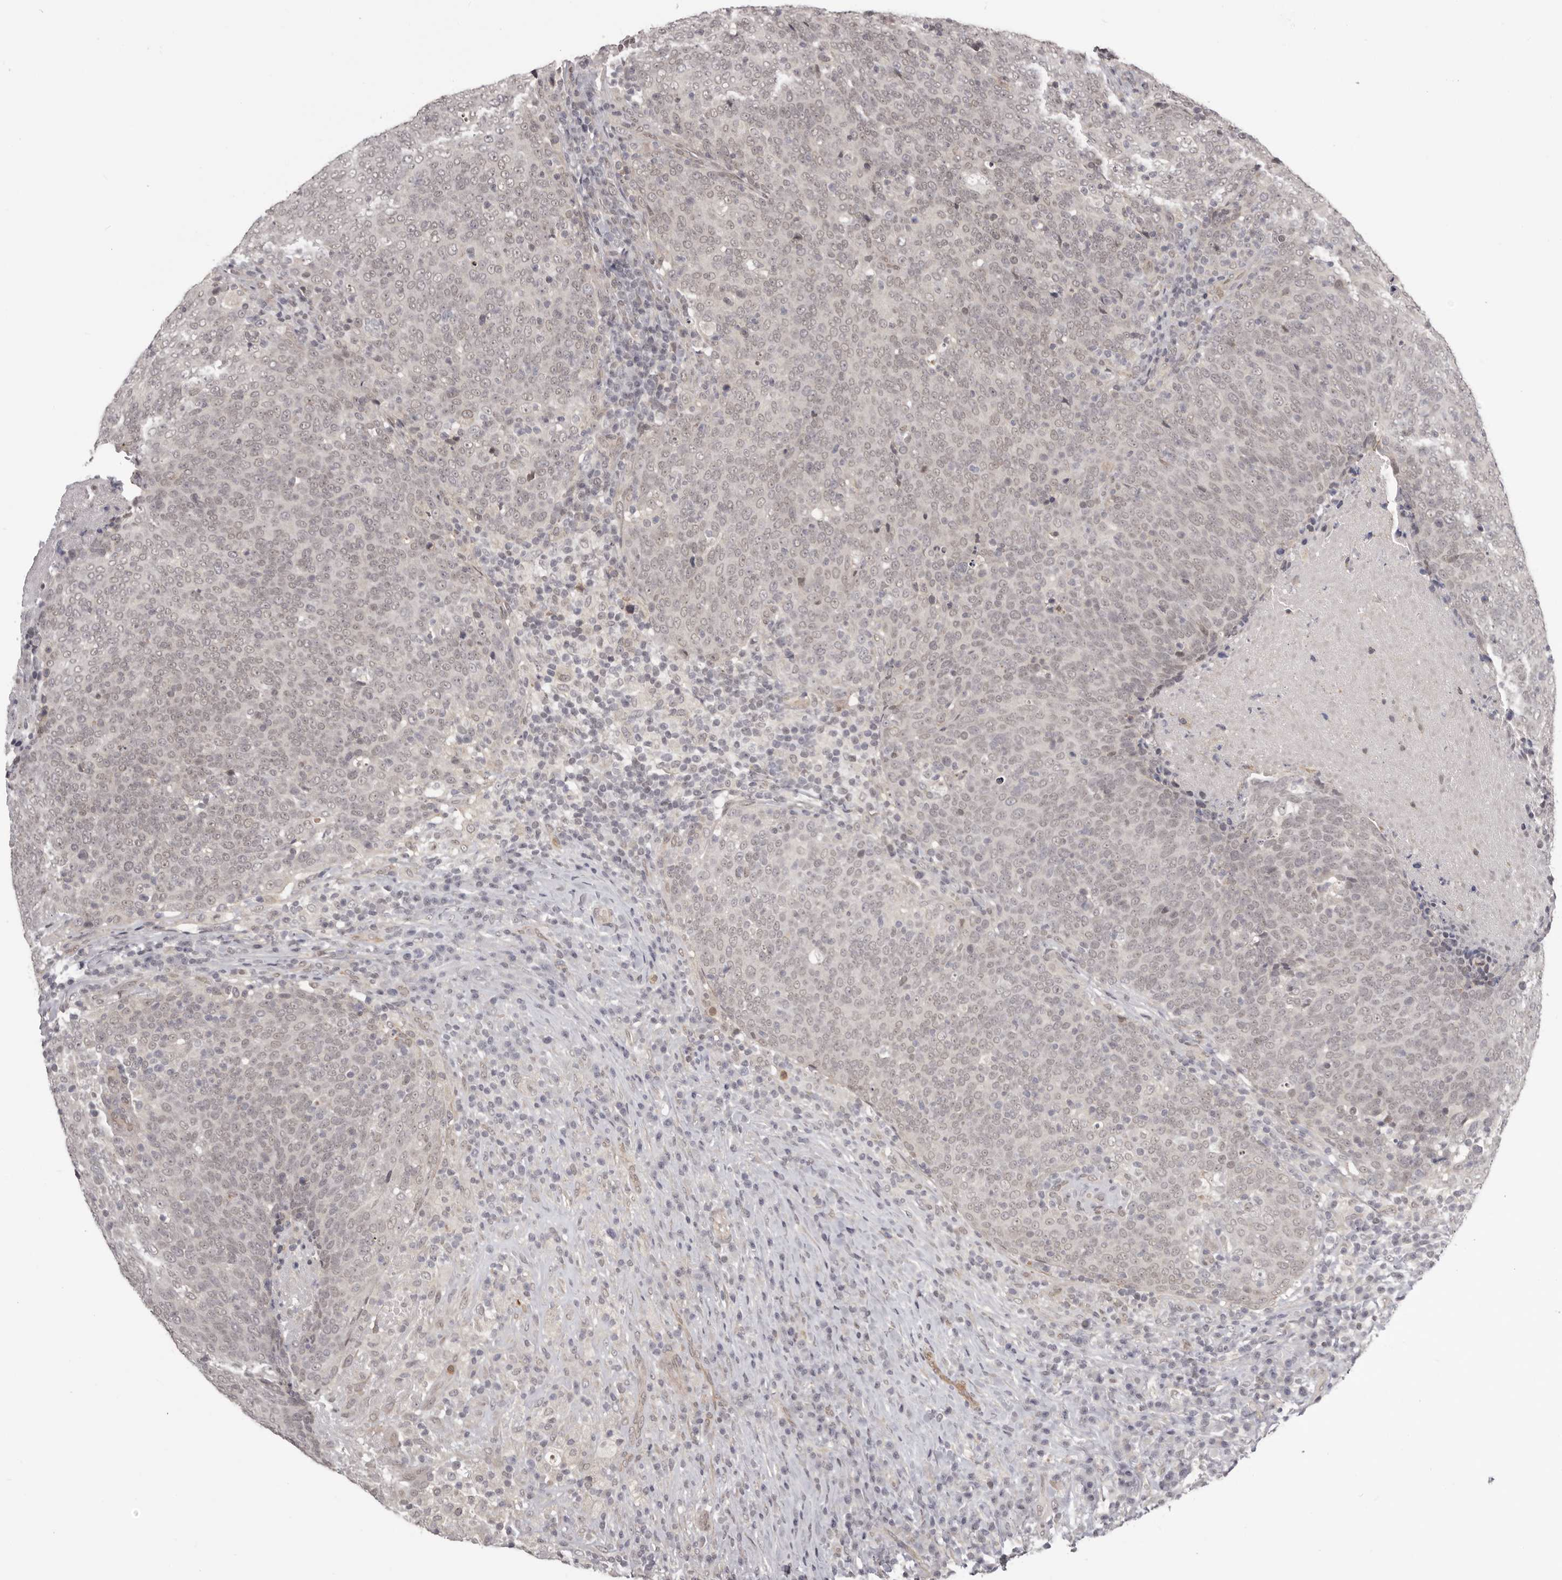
{"staining": {"intensity": "negative", "quantity": "none", "location": "none"}, "tissue": "head and neck cancer", "cell_type": "Tumor cells", "image_type": "cancer", "snomed": [{"axis": "morphology", "description": "Squamous cell carcinoma, NOS"}, {"axis": "morphology", "description": "Squamous cell carcinoma, metastatic, NOS"}, {"axis": "topography", "description": "Lymph node"}, {"axis": "topography", "description": "Head-Neck"}], "caption": "An immunohistochemistry histopathology image of head and neck squamous cell carcinoma is shown. There is no staining in tumor cells of head and neck squamous cell carcinoma.", "gene": "RNF2", "patient": {"sex": "male", "age": 62}}